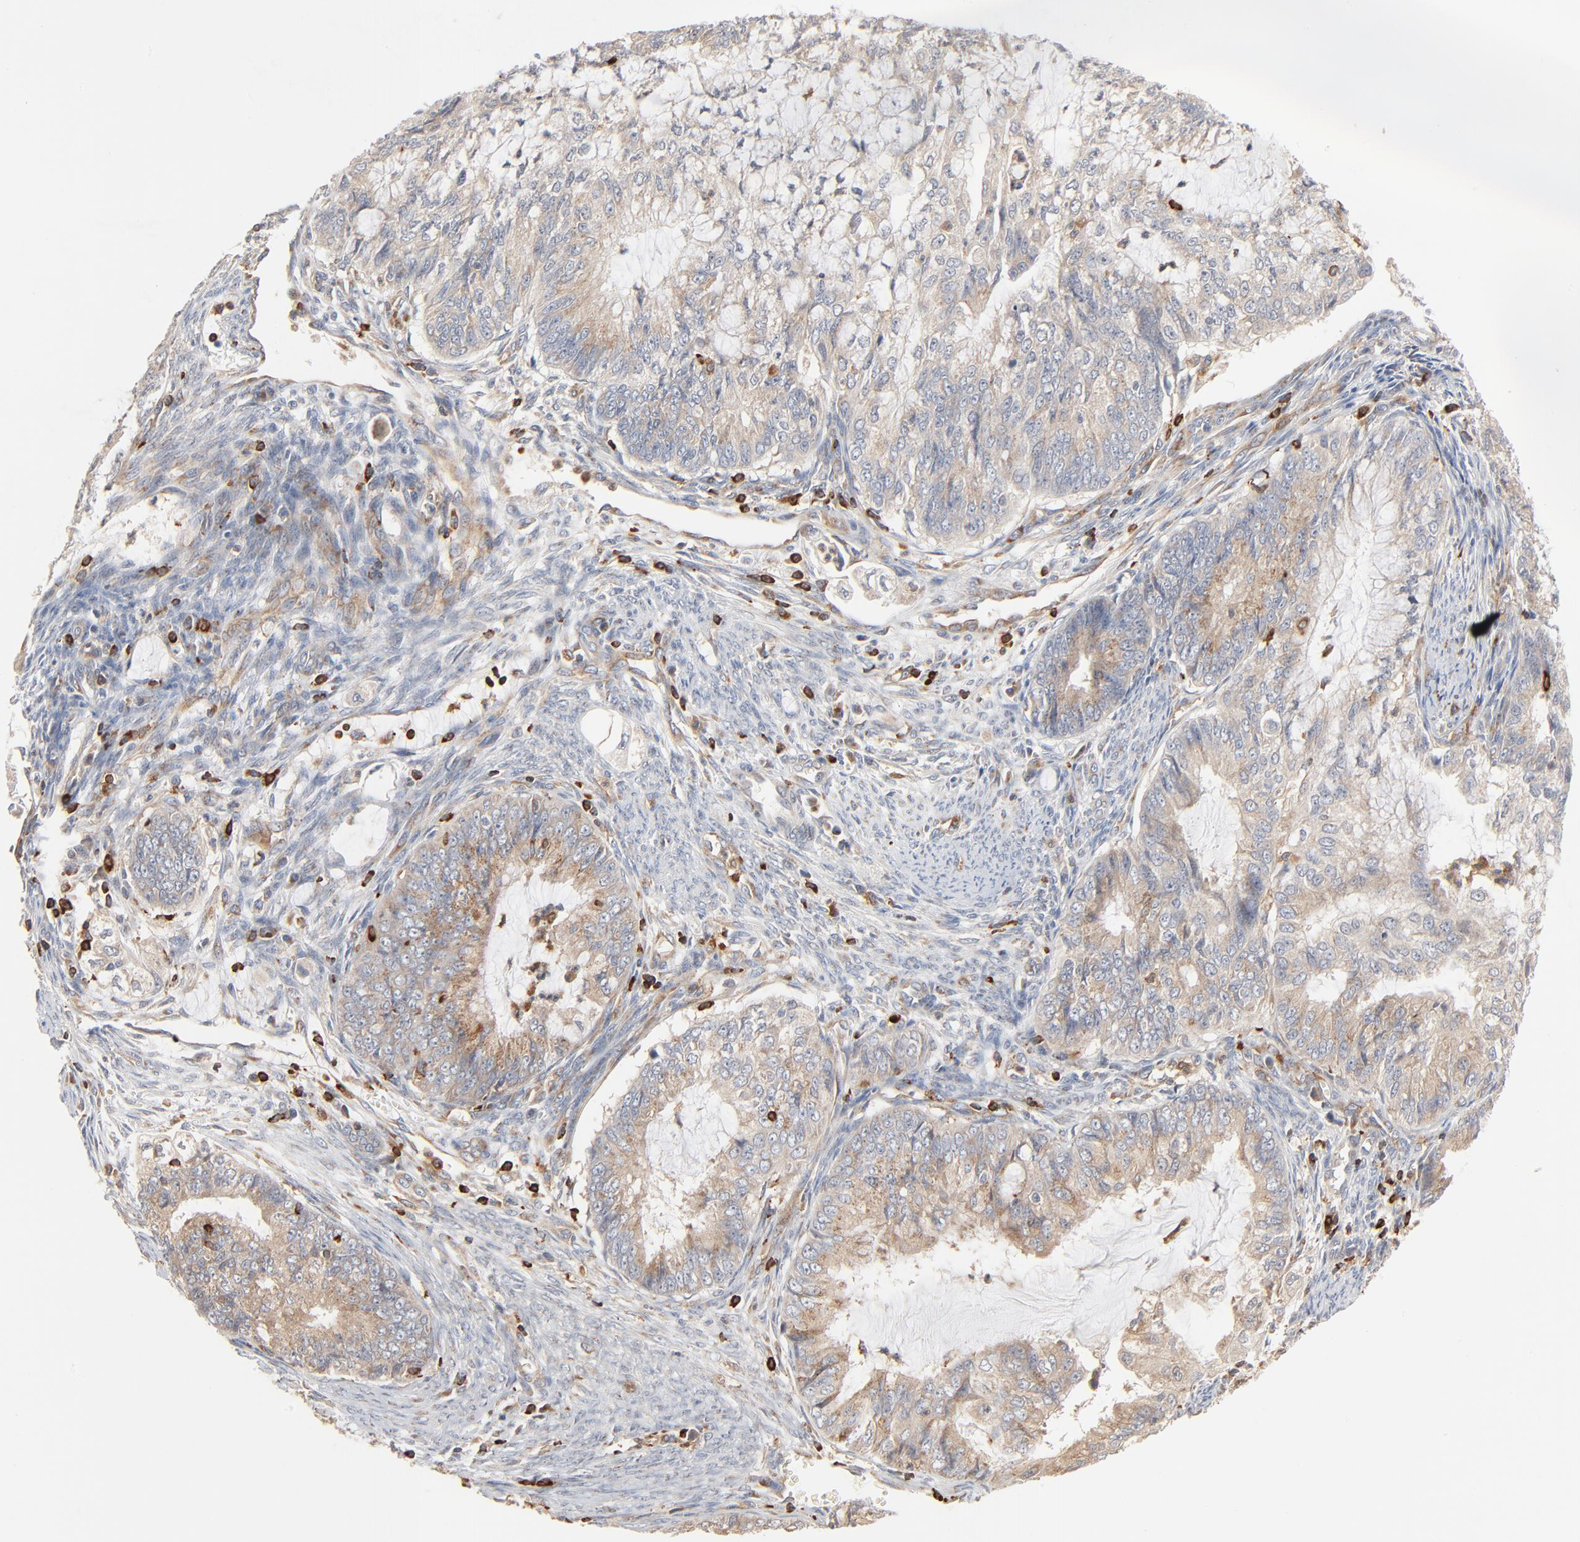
{"staining": {"intensity": "weak", "quantity": ">75%", "location": "cytoplasmic/membranous"}, "tissue": "endometrial cancer", "cell_type": "Tumor cells", "image_type": "cancer", "snomed": [{"axis": "morphology", "description": "Adenocarcinoma, NOS"}, {"axis": "topography", "description": "Endometrium"}], "caption": "Weak cytoplasmic/membranous expression is appreciated in about >75% of tumor cells in adenocarcinoma (endometrial).", "gene": "SH3KBP1", "patient": {"sex": "female", "age": 75}}